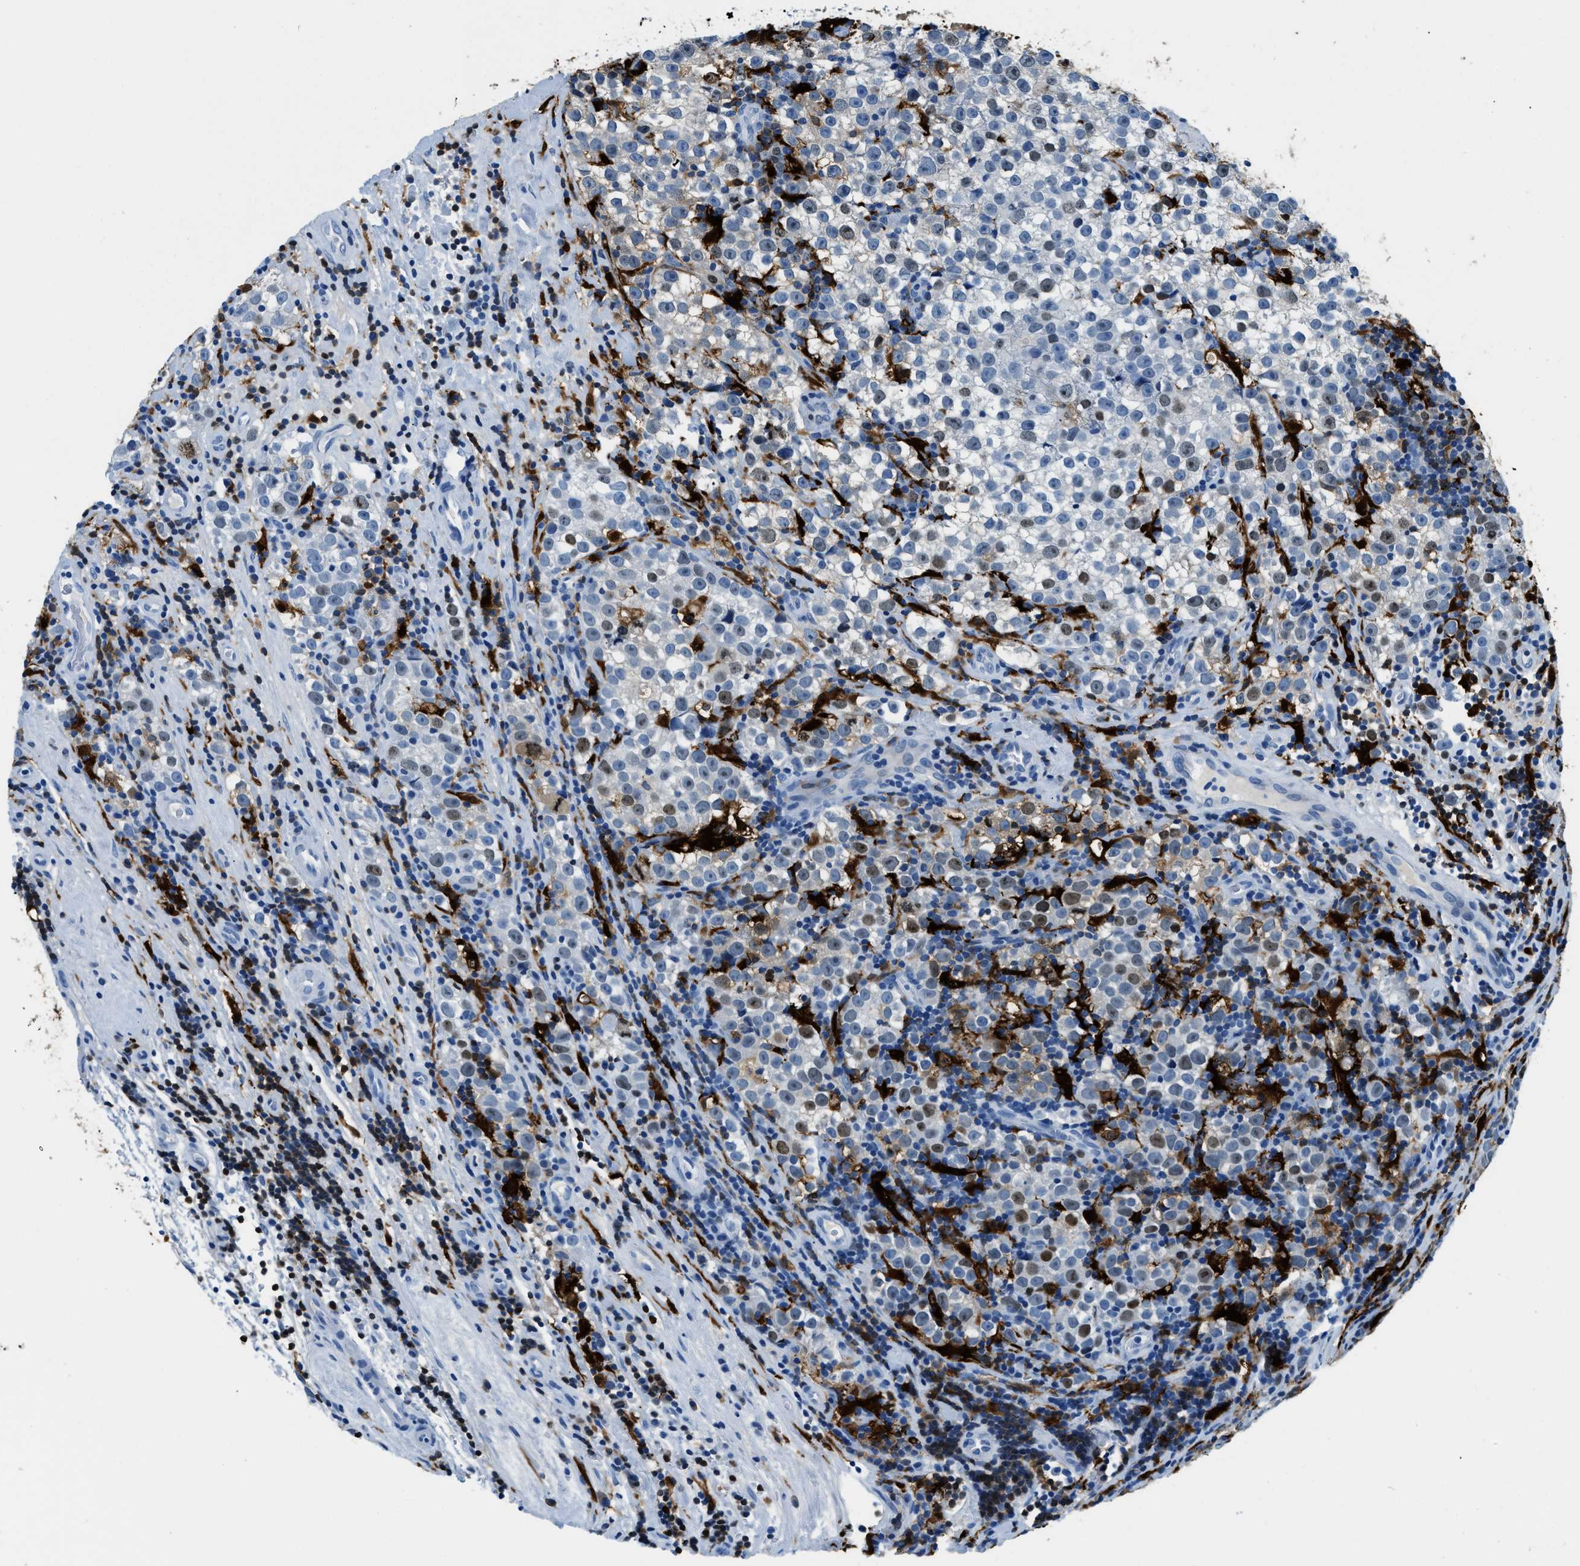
{"staining": {"intensity": "negative", "quantity": "none", "location": "none"}, "tissue": "testis cancer", "cell_type": "Tumor cells", "image_type": "cancer", "snomed": [{"axis": "morphology", "description": "Normal tissue, NOS"}, {"axis": "morphology", "description": "Seminoma, NOS"}, {"axis": "topography", "description": "Testis"}], "caption": "Protein analysis of testis seminoma exhibits no significant staining in tumor cells.", "gene": "CAPG", "patient": {"sex": "male", "age": 43}}